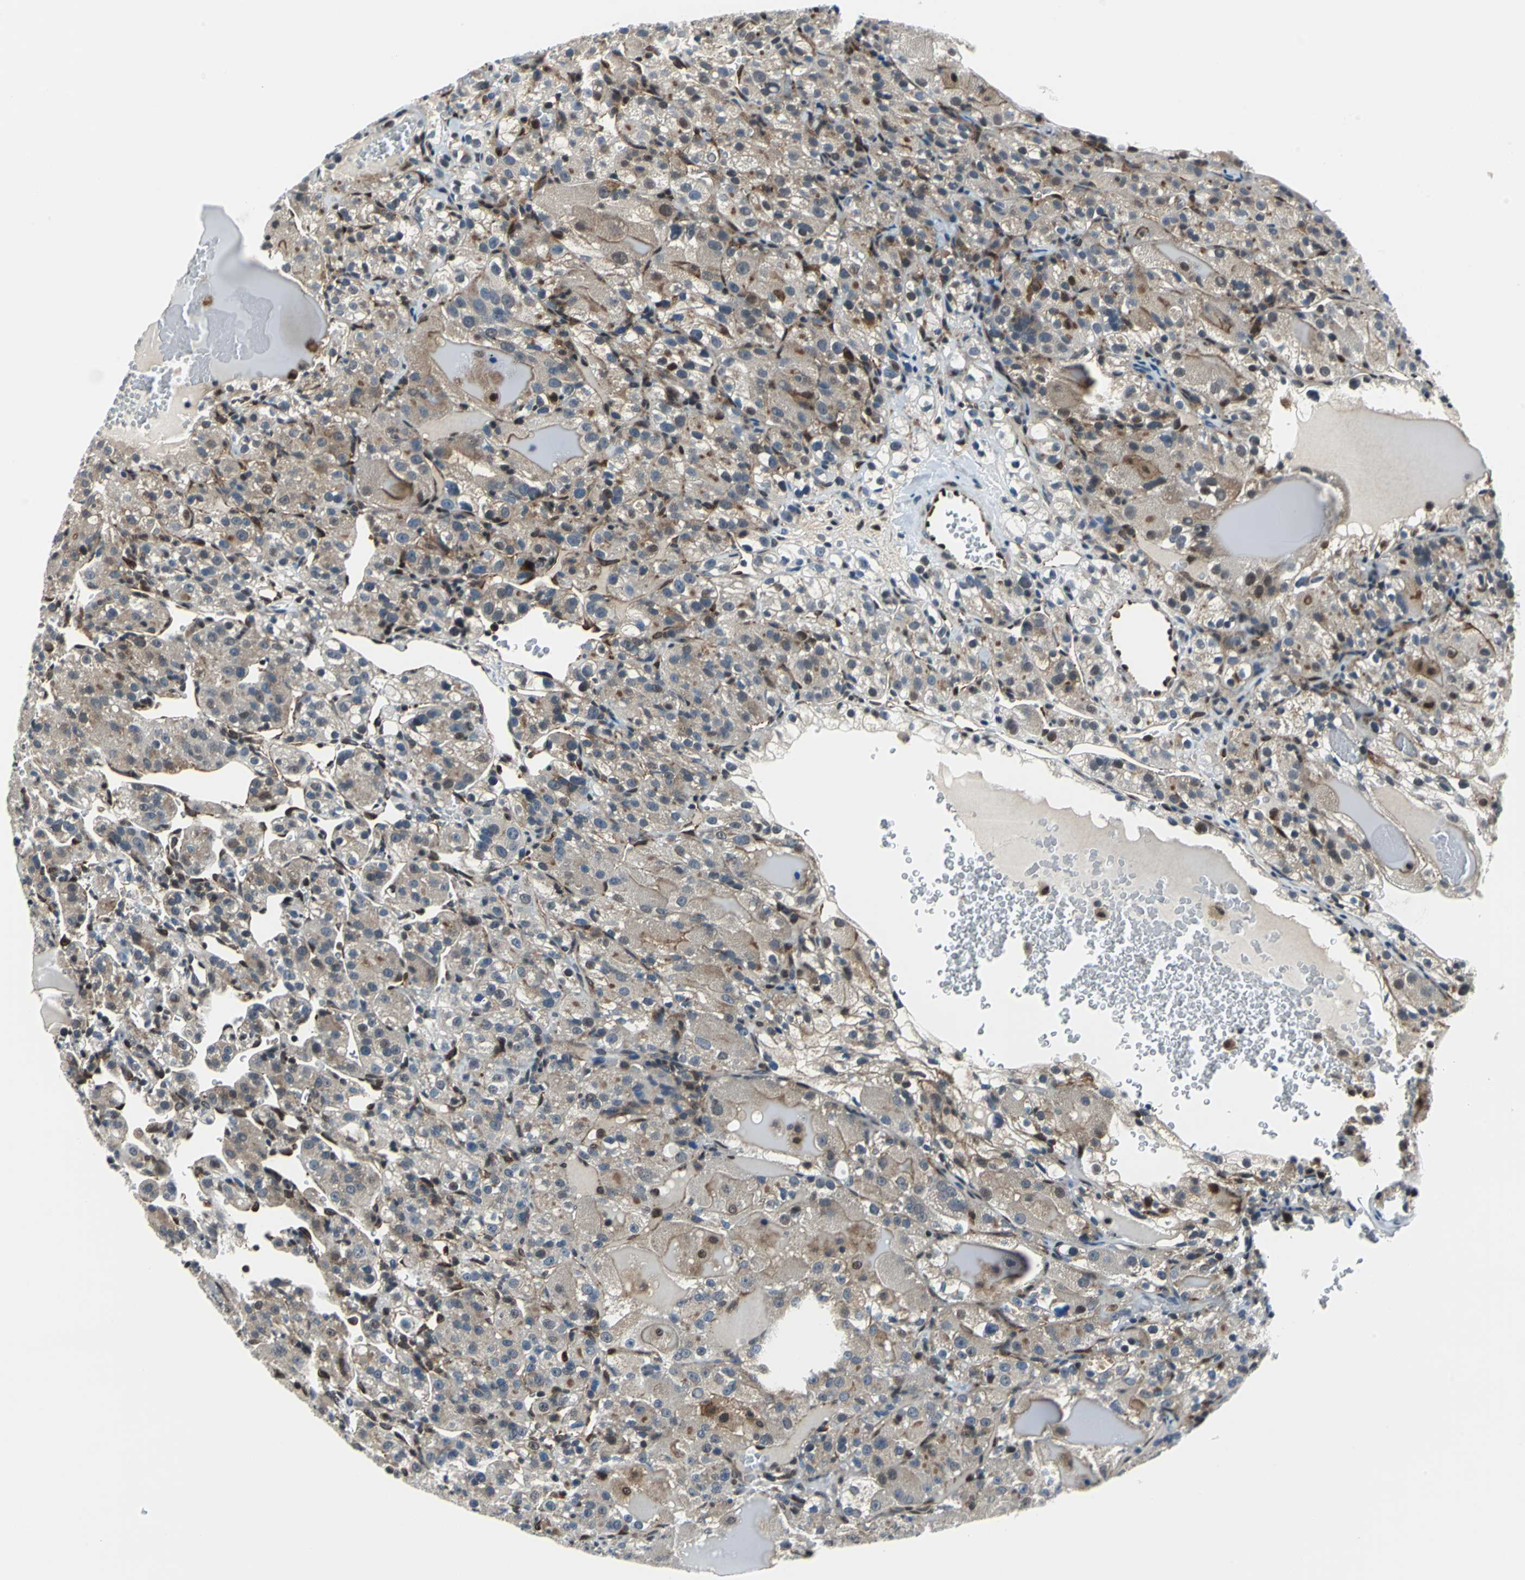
{"staining": {"intensity": "moderate", "quantity": "25%-75%", "location": "cytoplasmic/membranous"}, "tissue": "renal cancer", "cell_type": "Tumor cells", "image_type": "cancer", "snomed": [{"axis": "morphology", "description": "Normal tissue, NOS"}, {"axis": "morphology", "description": "Adenocarcinoma, NOS"}, {"axis": "topography", "description": "Kidney"}], "caption": "The immunohistochemical stain highlights moderate cytoplasmic/membranous positivity in tumor cells of renal cancer (adenocarcinoma) tissue.", "gene": "POLR3K", "patient": {"sex": "male", "age": 61}}